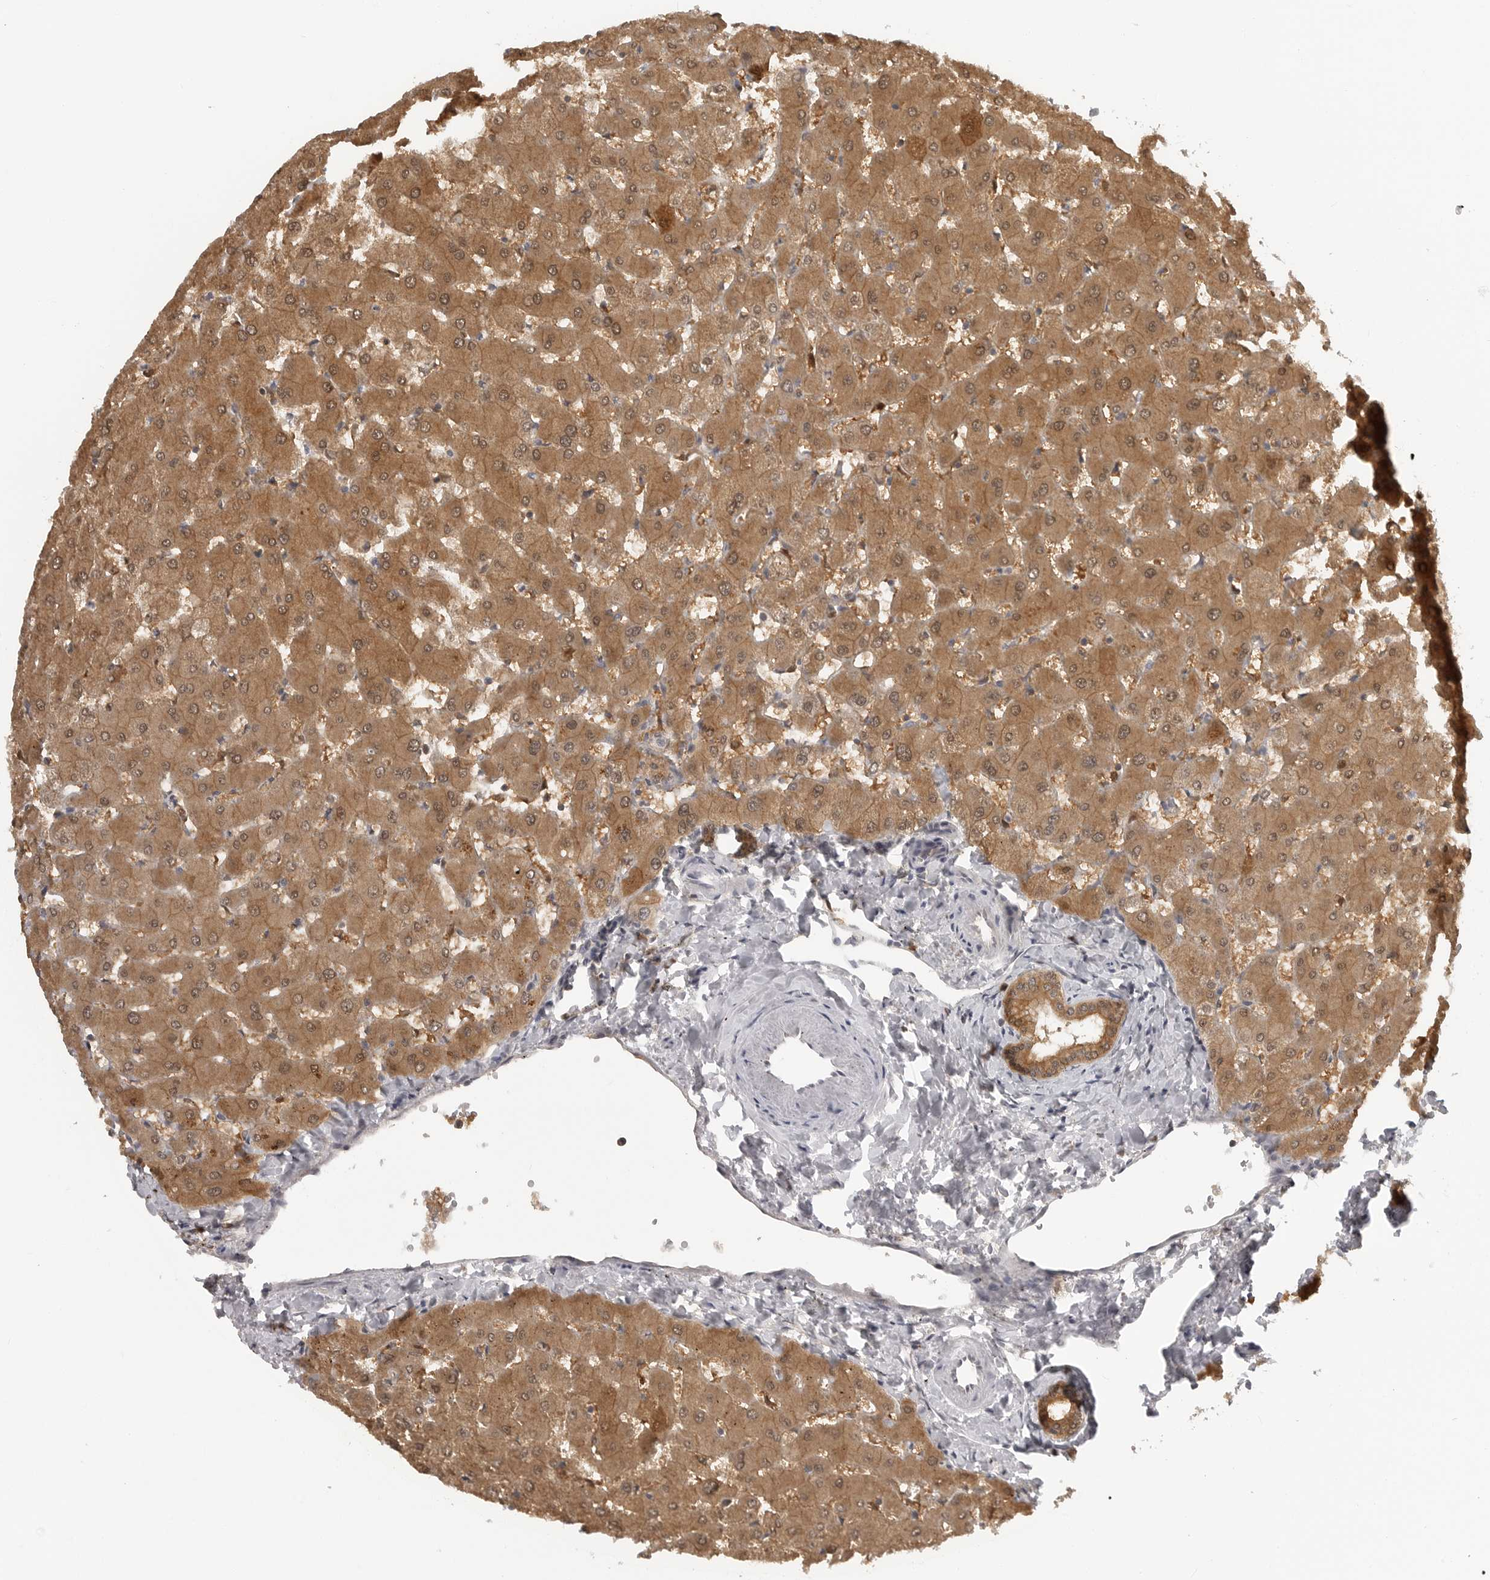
{"staining": {"intensity": "moderate", "quantity": ">75%", "location": "cytoplasmic/membranous"}, "tissue": "liver", "cell_type": "Cholangiocytes", "image_type": "normal", "snomed": [{"axis": "morphology", "description": "Normal tissue, NOS"}, {"axis": "topography", "description": "Liver"}], "caption": "Immunohistochemistry (IHC) staining of normal liver, which demonstrates medium levels of moderate cytoplasmic/membranous staining in about >75% of cholangiocytes indicating moderate cytoplasmic/membranous protein expression. The staining was performed using DAB (3,3'-diaminobenzidine) (brown) for protein detection and nuclei were counterstained in hematoxylin (blue).", "gene": "CTIF", "patient": {"sex": "female", "age": 63}}